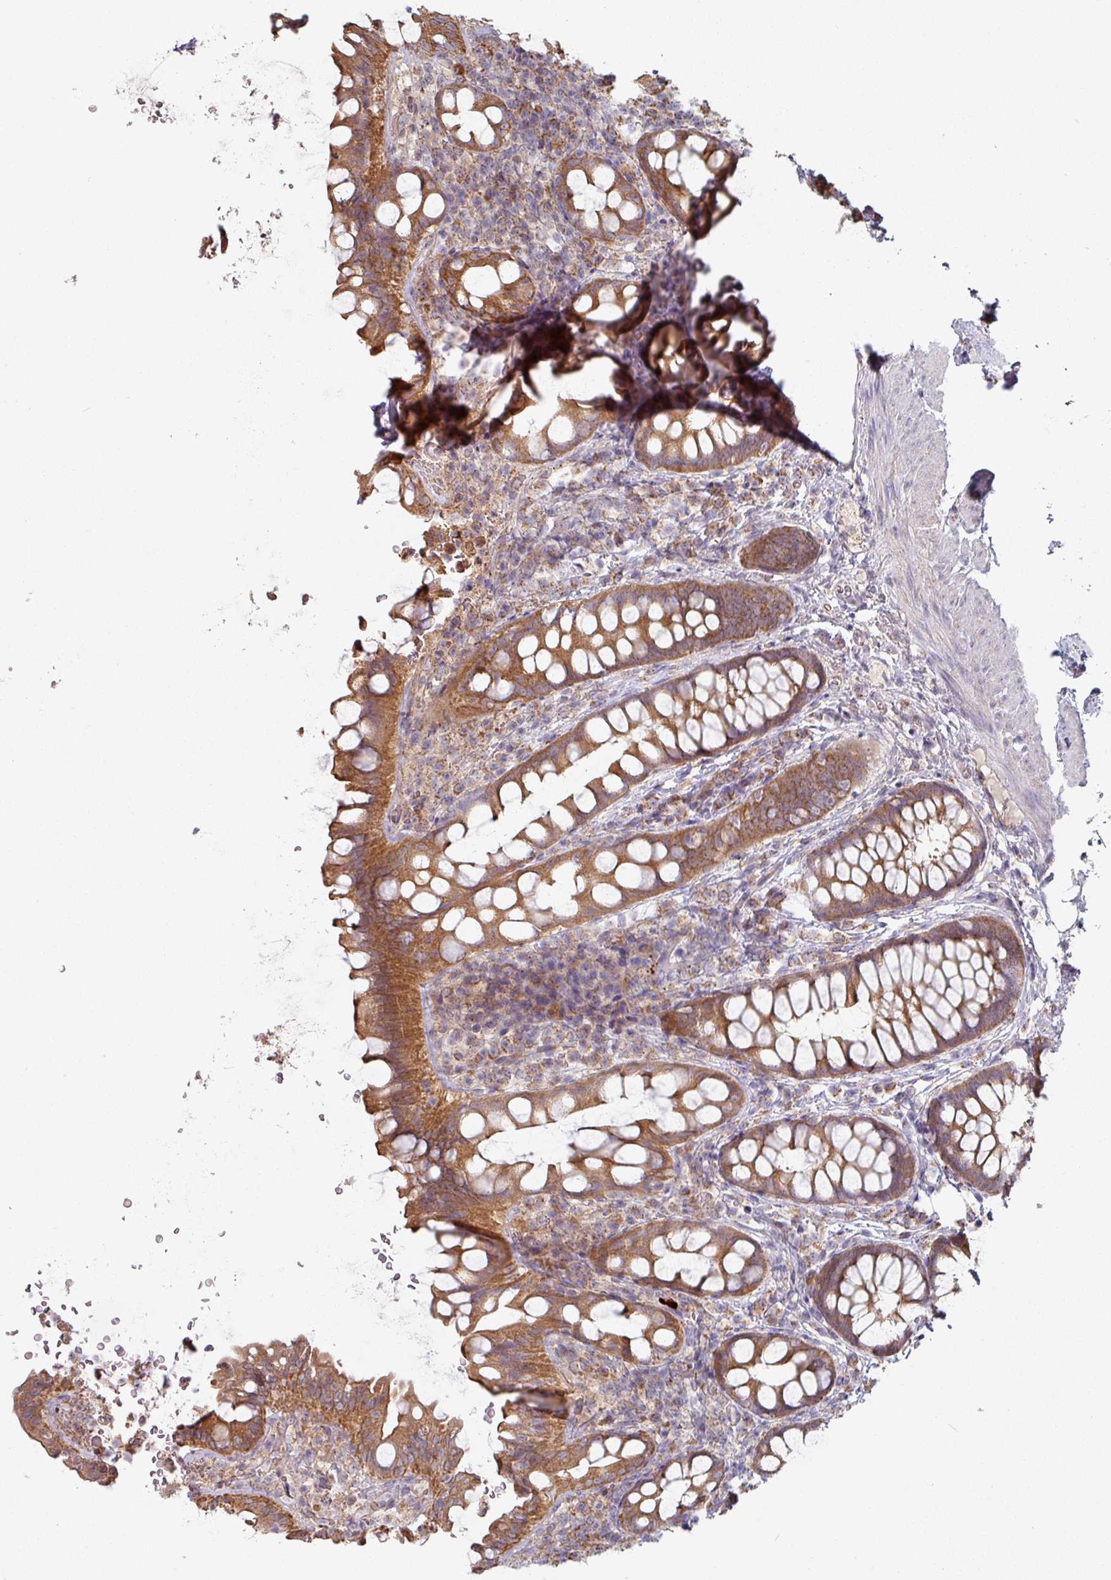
{"staining": {"intensity": "moderate", "quantity": ">75%", "location": "cytoplasmic/membranous"}, "tissue": "rectum", "cell_type": "Glandular cells", "image_type": "normal", "snomed": [{"axis": "morphology", "description": "Normal tissue, NOS"}, {"axis": "topography", "description": "Rectum"}, {"axis": "topography", "description": "Peripheral nerve tissue"}], "caption": "Immunohistochemical staining of unremarkable human rectum reveals medium levels of moderate cytoplasmic/membranous positivity in approximately >75% of glandular cells.", "gene": "PLEKHJ1", "patient": {"sex": "female", "age": 69}}